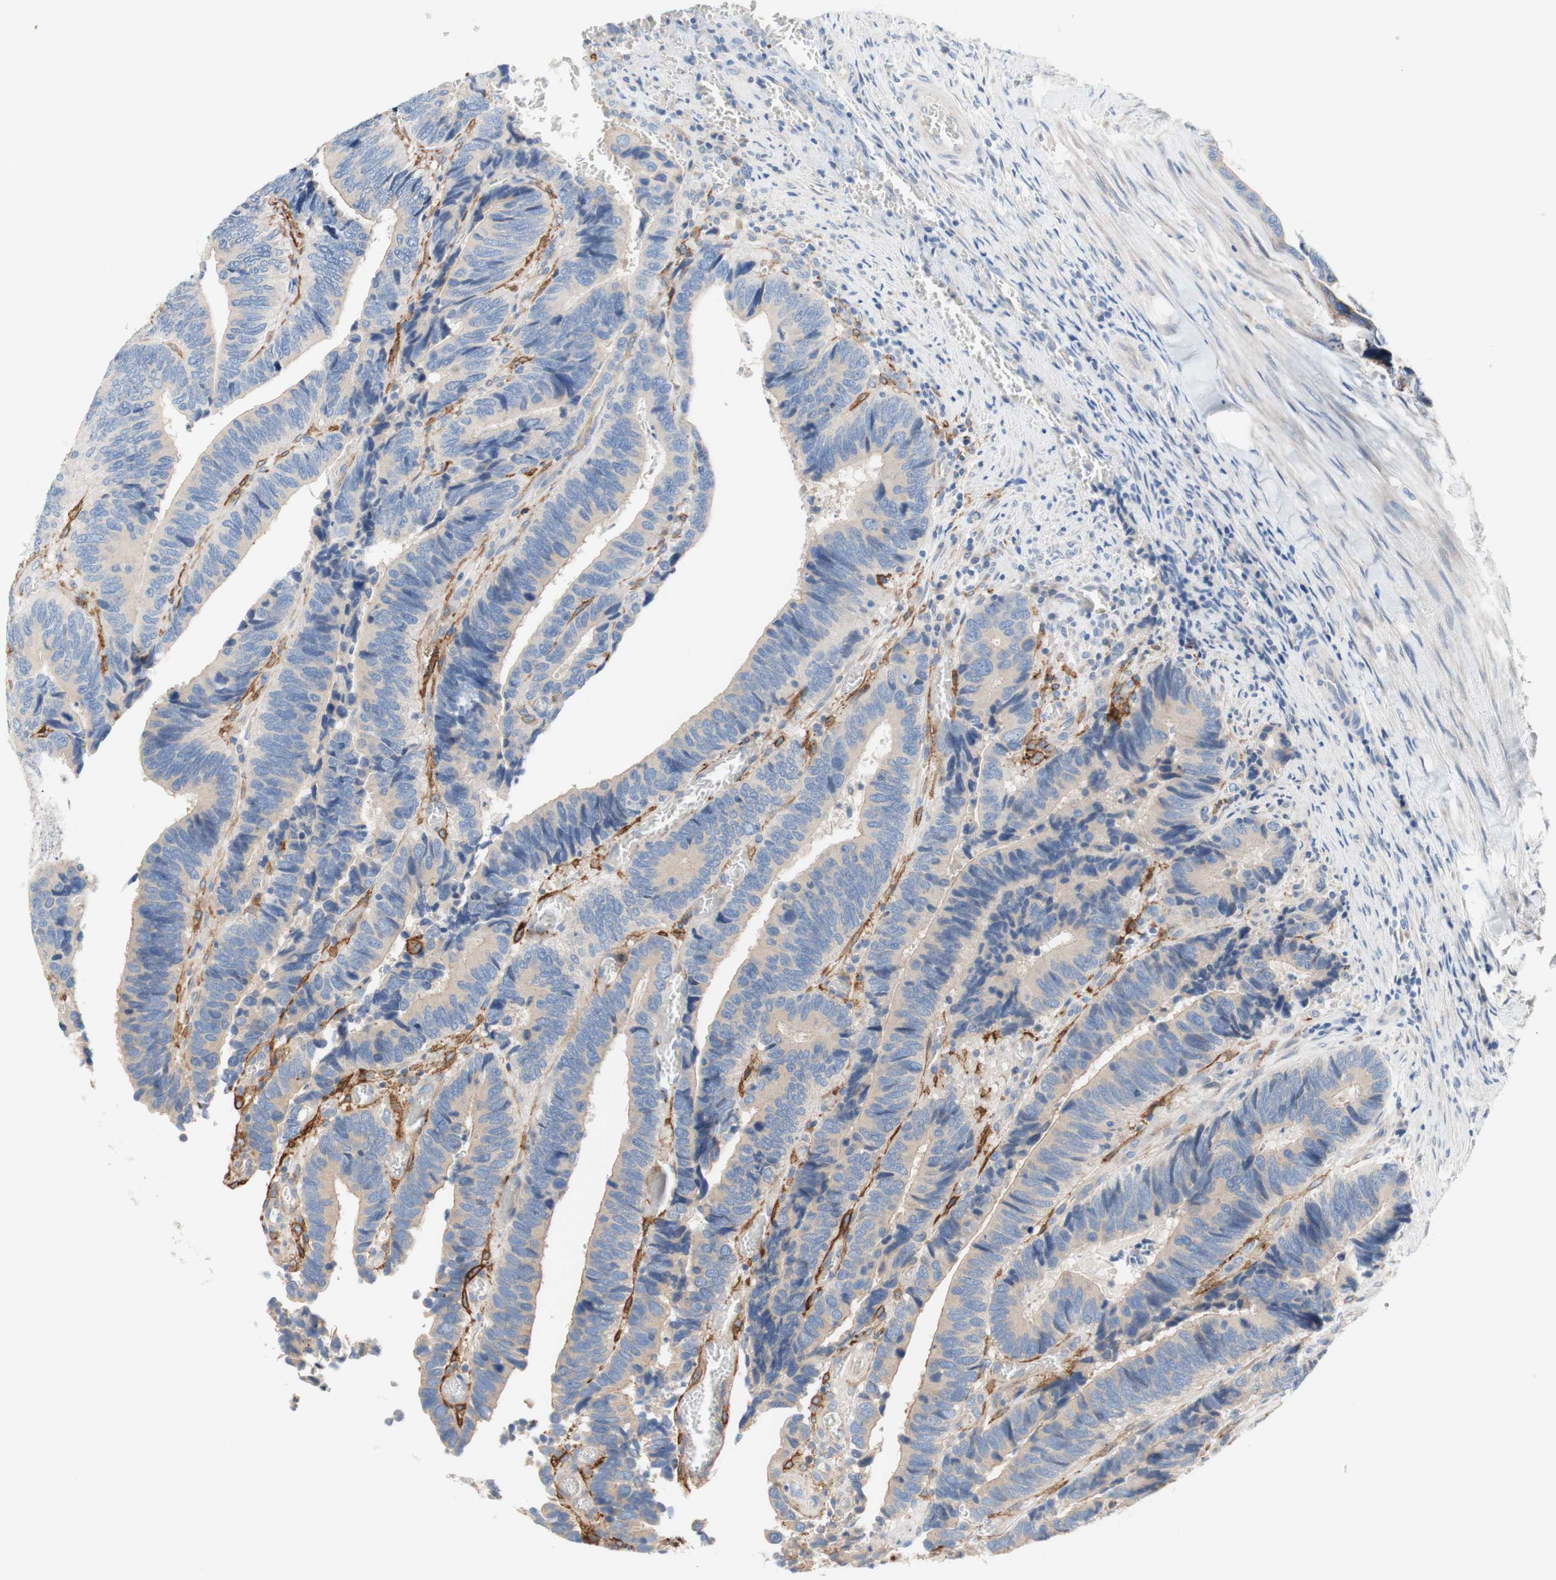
{"staining": {"intensity": "weak", "quantity": ">75%", "location": "cytoplasmic/membranous"}, "tissue": "colorectal cancer", "cell_type": "Tumor cells", "image_type": "cancer", "snomed": [{"axis": "morphology", "description": "Adenocarcinoma, NOS"}, {"axis": "topography", "description": "Colon"}], "caption": "There is low levels of weak cytoplasmic/membranous expression in tumor cells of colorectal adenocarcinoma, as demonstrated by immunohistochemical staining (brown color).", "gene": "F3", "patient": {"sex": "male", "age": 72}}